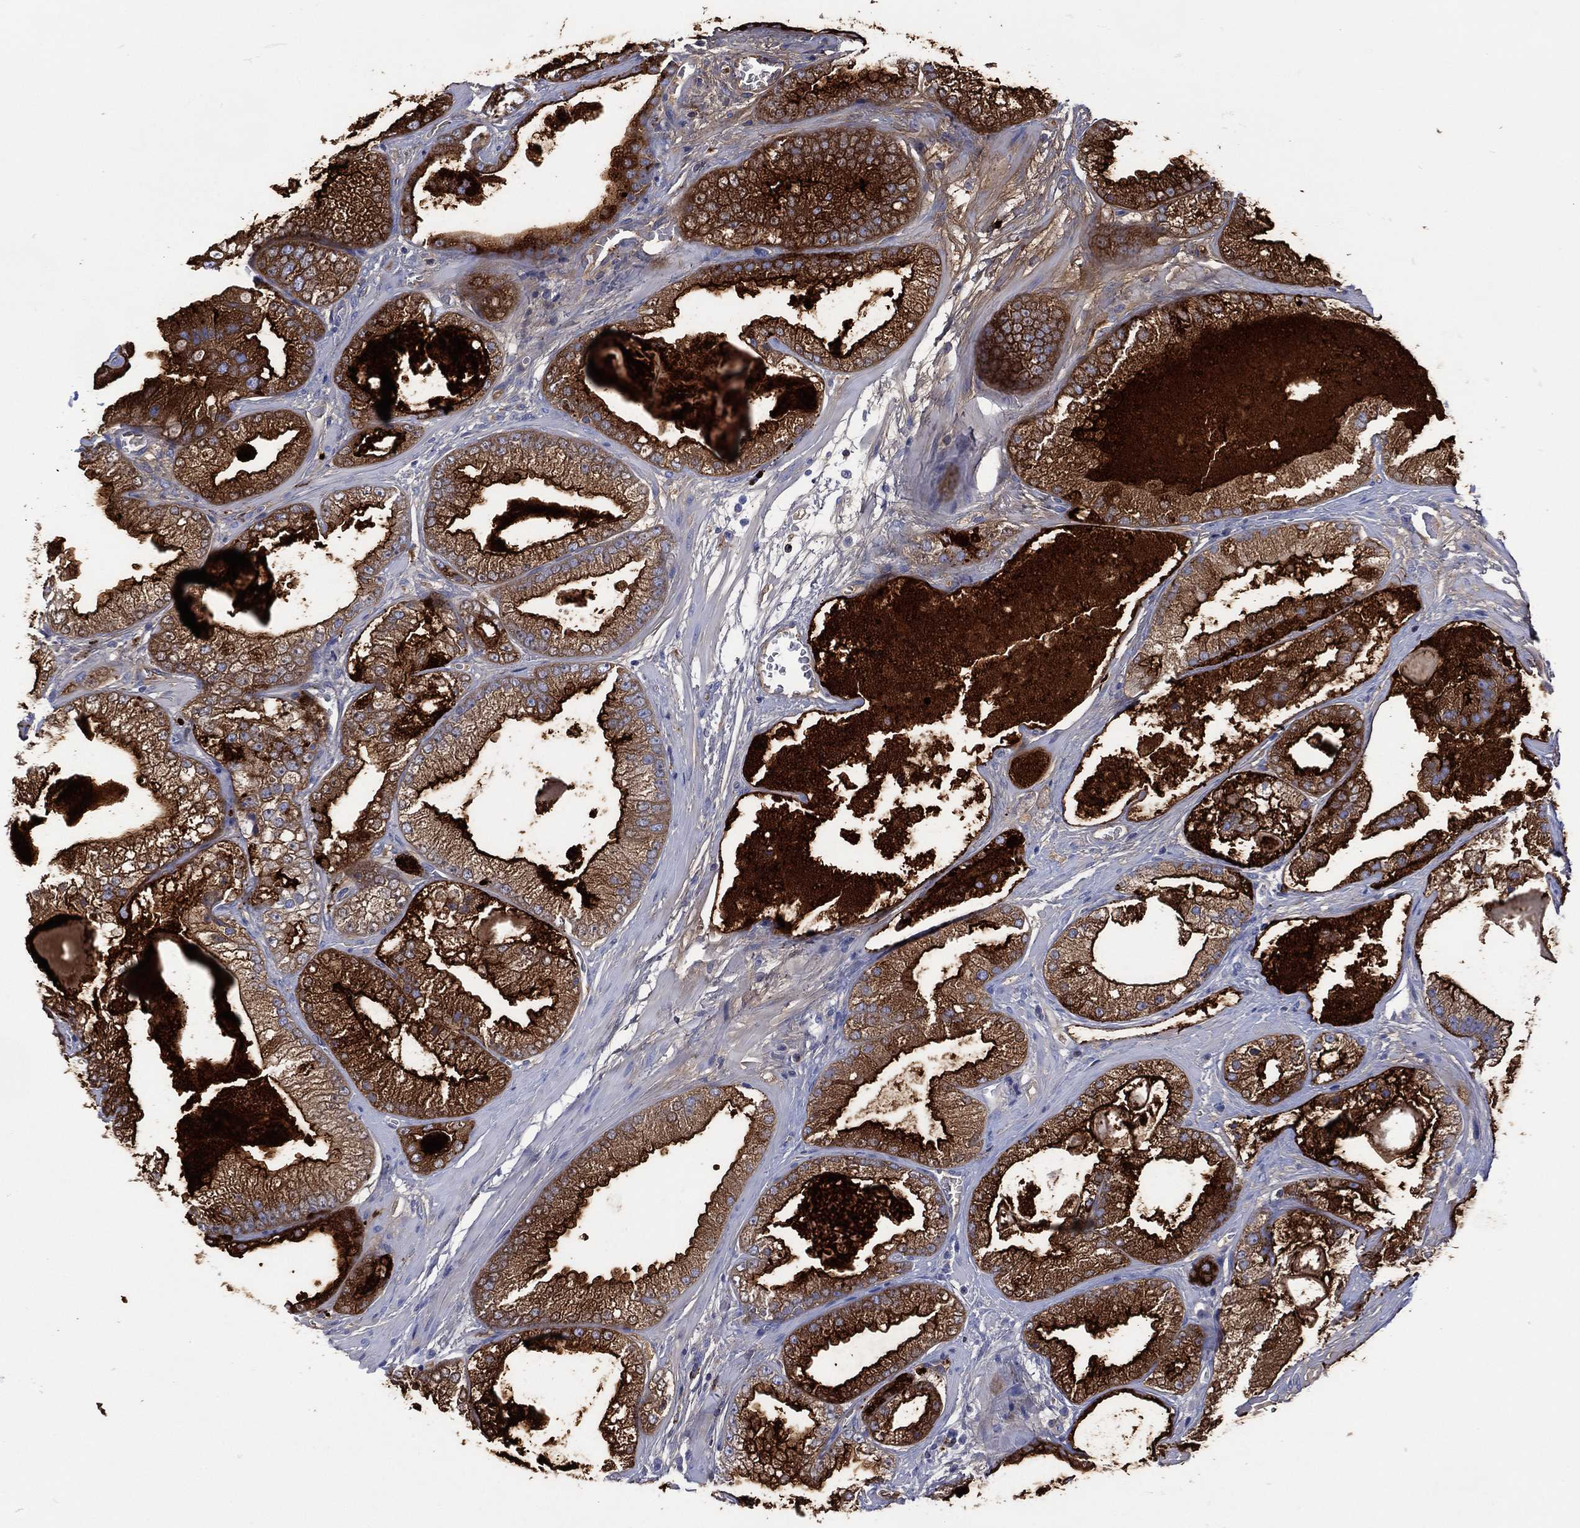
{"staining": {"intensity": "strong", "quantity": "25%-75%", "location": "cytoplasmic/membranous"}, "tissue": "prostate cancer", "cell_type": "Tumor cells", "image_type": "cancer", "snomed": [{"axis": "morphology", "description": "Adenocarcinoma, Low grade"}, {"axis": "topography", "description": "Prostate"}], "caption": "This is an image of immunohistochemistry (IHC) staining of low-grade adenocarcinoma (prostate), which shows strong positivity in the cytoplasmic/membranous of tumor cells.", "gene": "DPP4", "patient": {"sex": "male", "age": 57}}